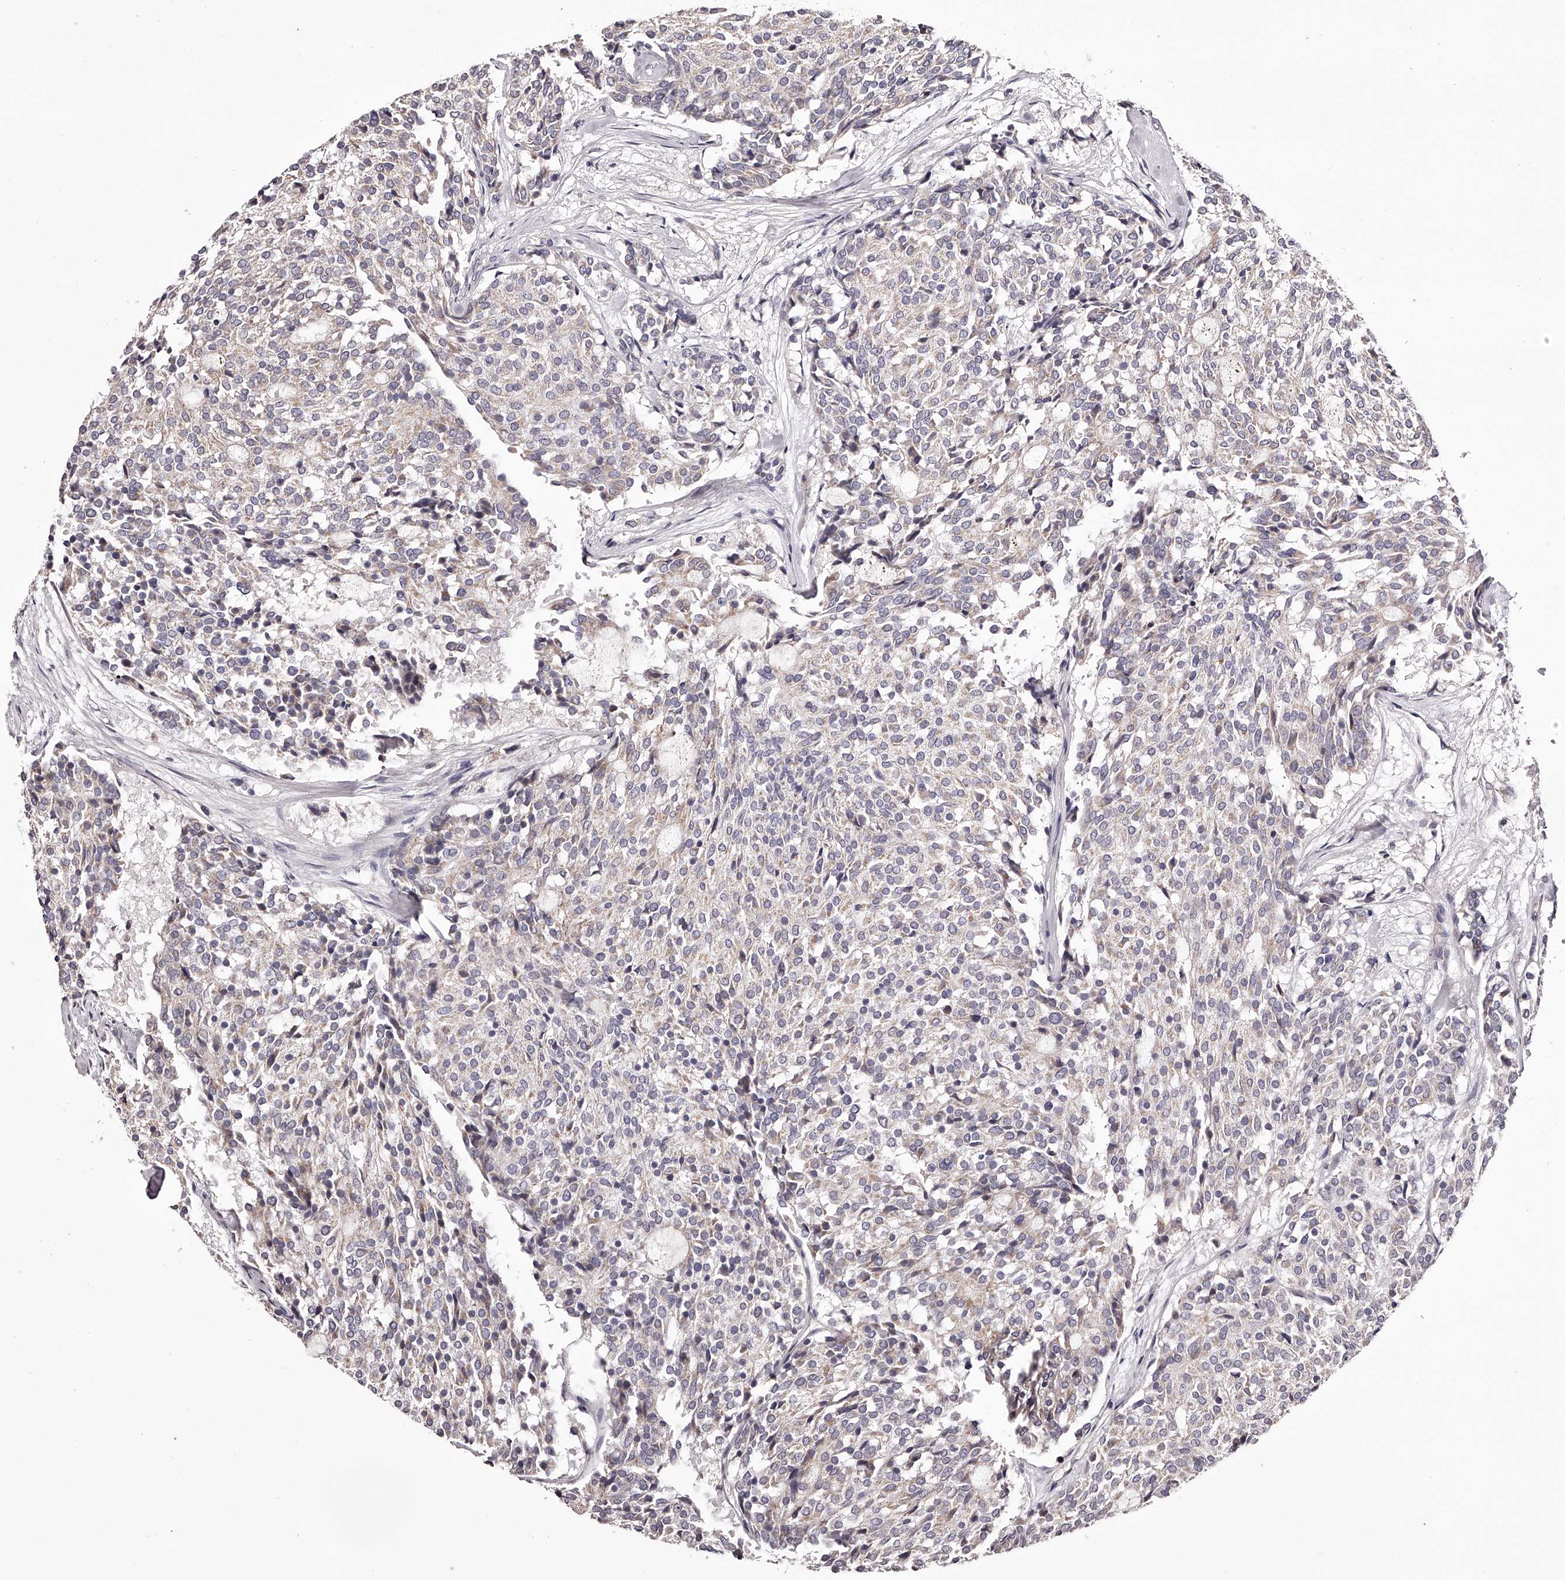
{"staining": {"intensity": "negative", "quantity": "none", "location": "none"}, "tissue": "carcinoid", "cell_type": "Tumor cells", "image_type": "cancer", "snomed": [{"axis": "morphology", "description": "Carcinoid, malignant, NOS"}, {"axis": "topography", "description": "Pancreas"}], "caption": "A photomicrograph of malignant carcinoid stained for a protein demonstrates no brown staining in tumor cells.", "gene": "ODF2L", "patient": {"sex": "female", "age": 54}}